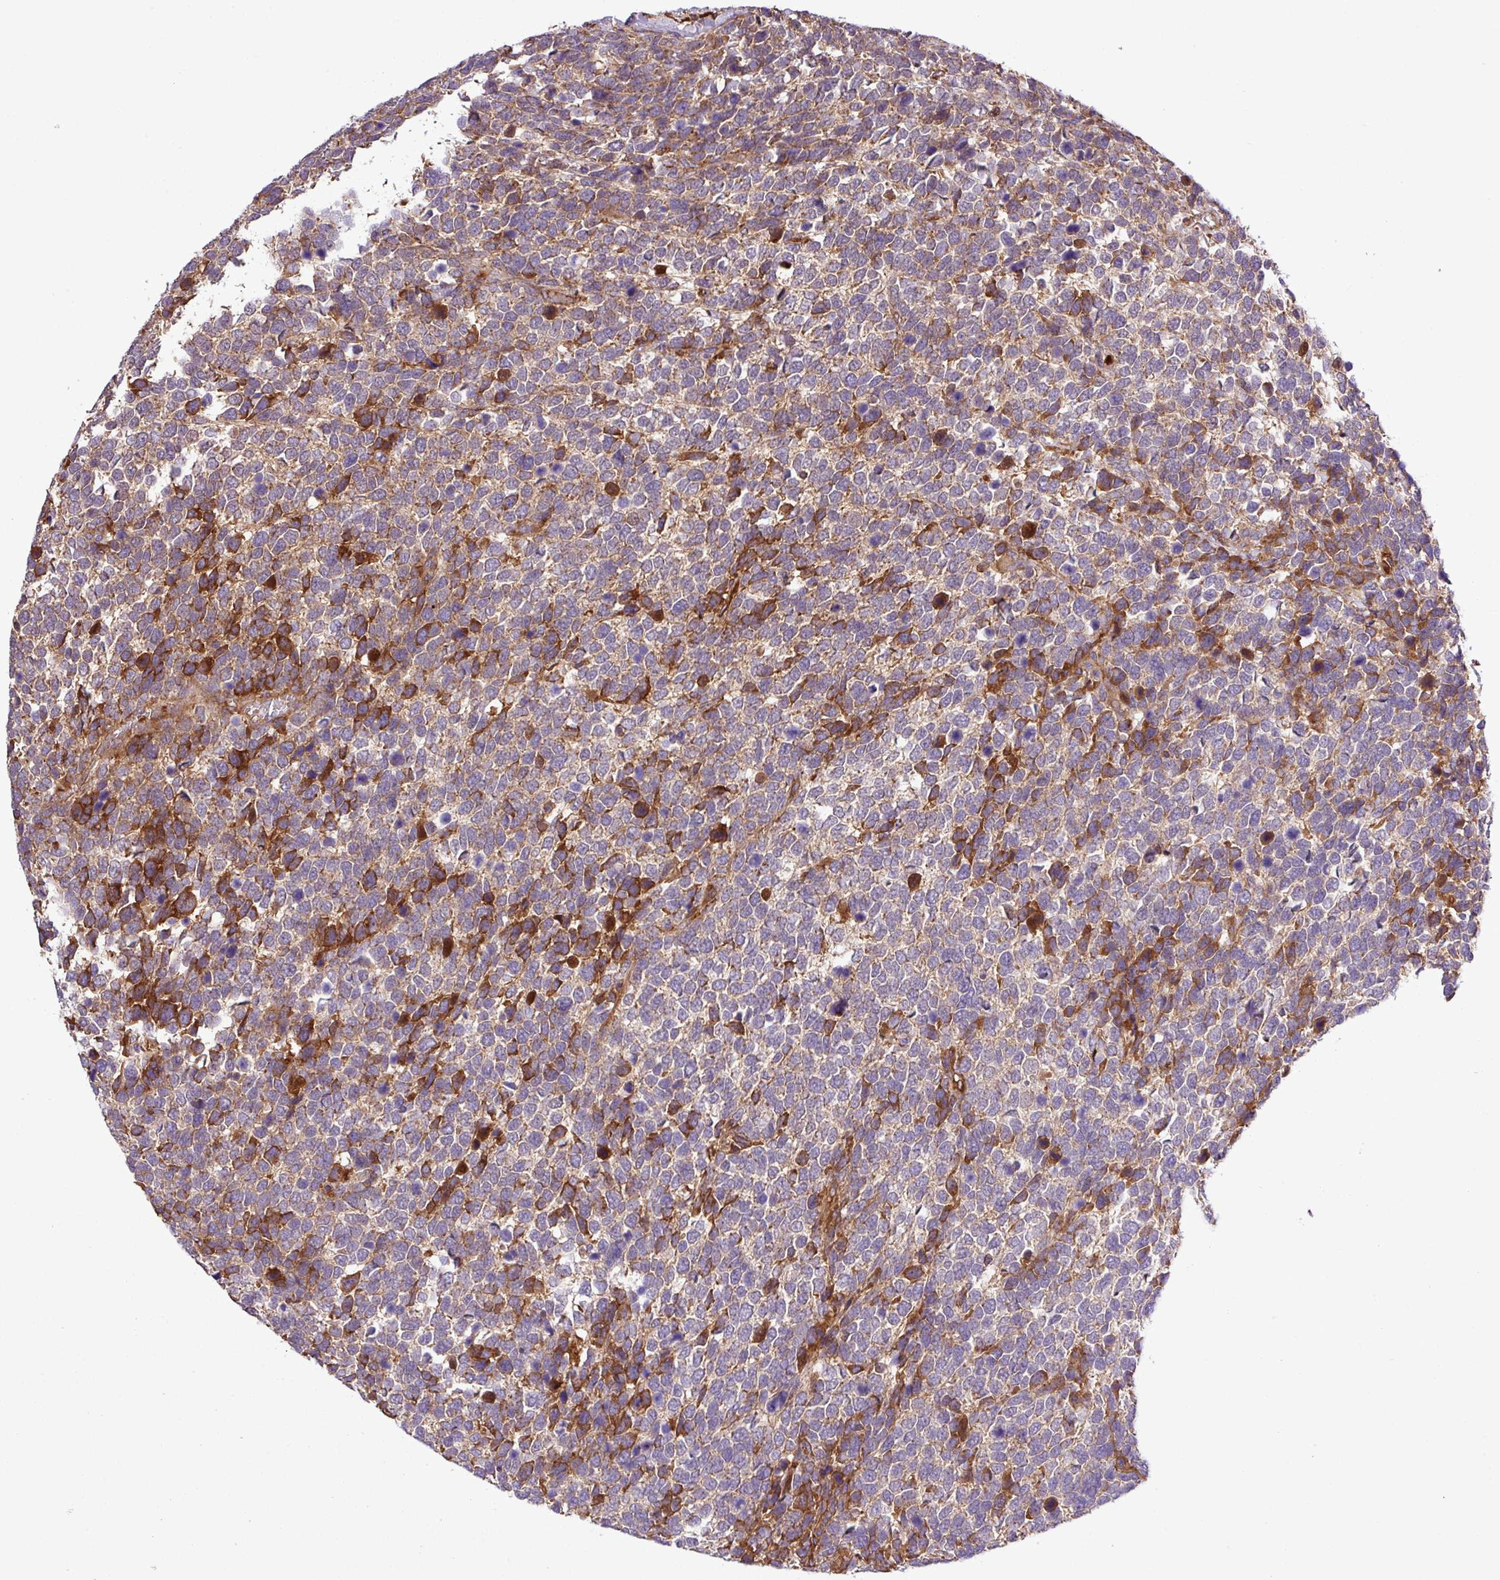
{"staining": {"intensity": "strong", "quantity": "<25%", "location": "cytoplasmic/membranous"}, "tissue": "urothelial cancer", "cell_type": "Tumor cells", "image_type": "cancer", "snomed": [{"axis": "morphology", "description": "Urothelial carcinoma, High grade"}, {"axis": "topography", "description": "Urinary bladder"}], "caption": "Brown immunohistochemical staining in urothelial carcinoma (high-grade) reveals strong cytoplasmic/membranous positivity in approximately <25% of tumor cells.", "gene": "CWH43", "patient": {"sex": "female", "age": 82}}